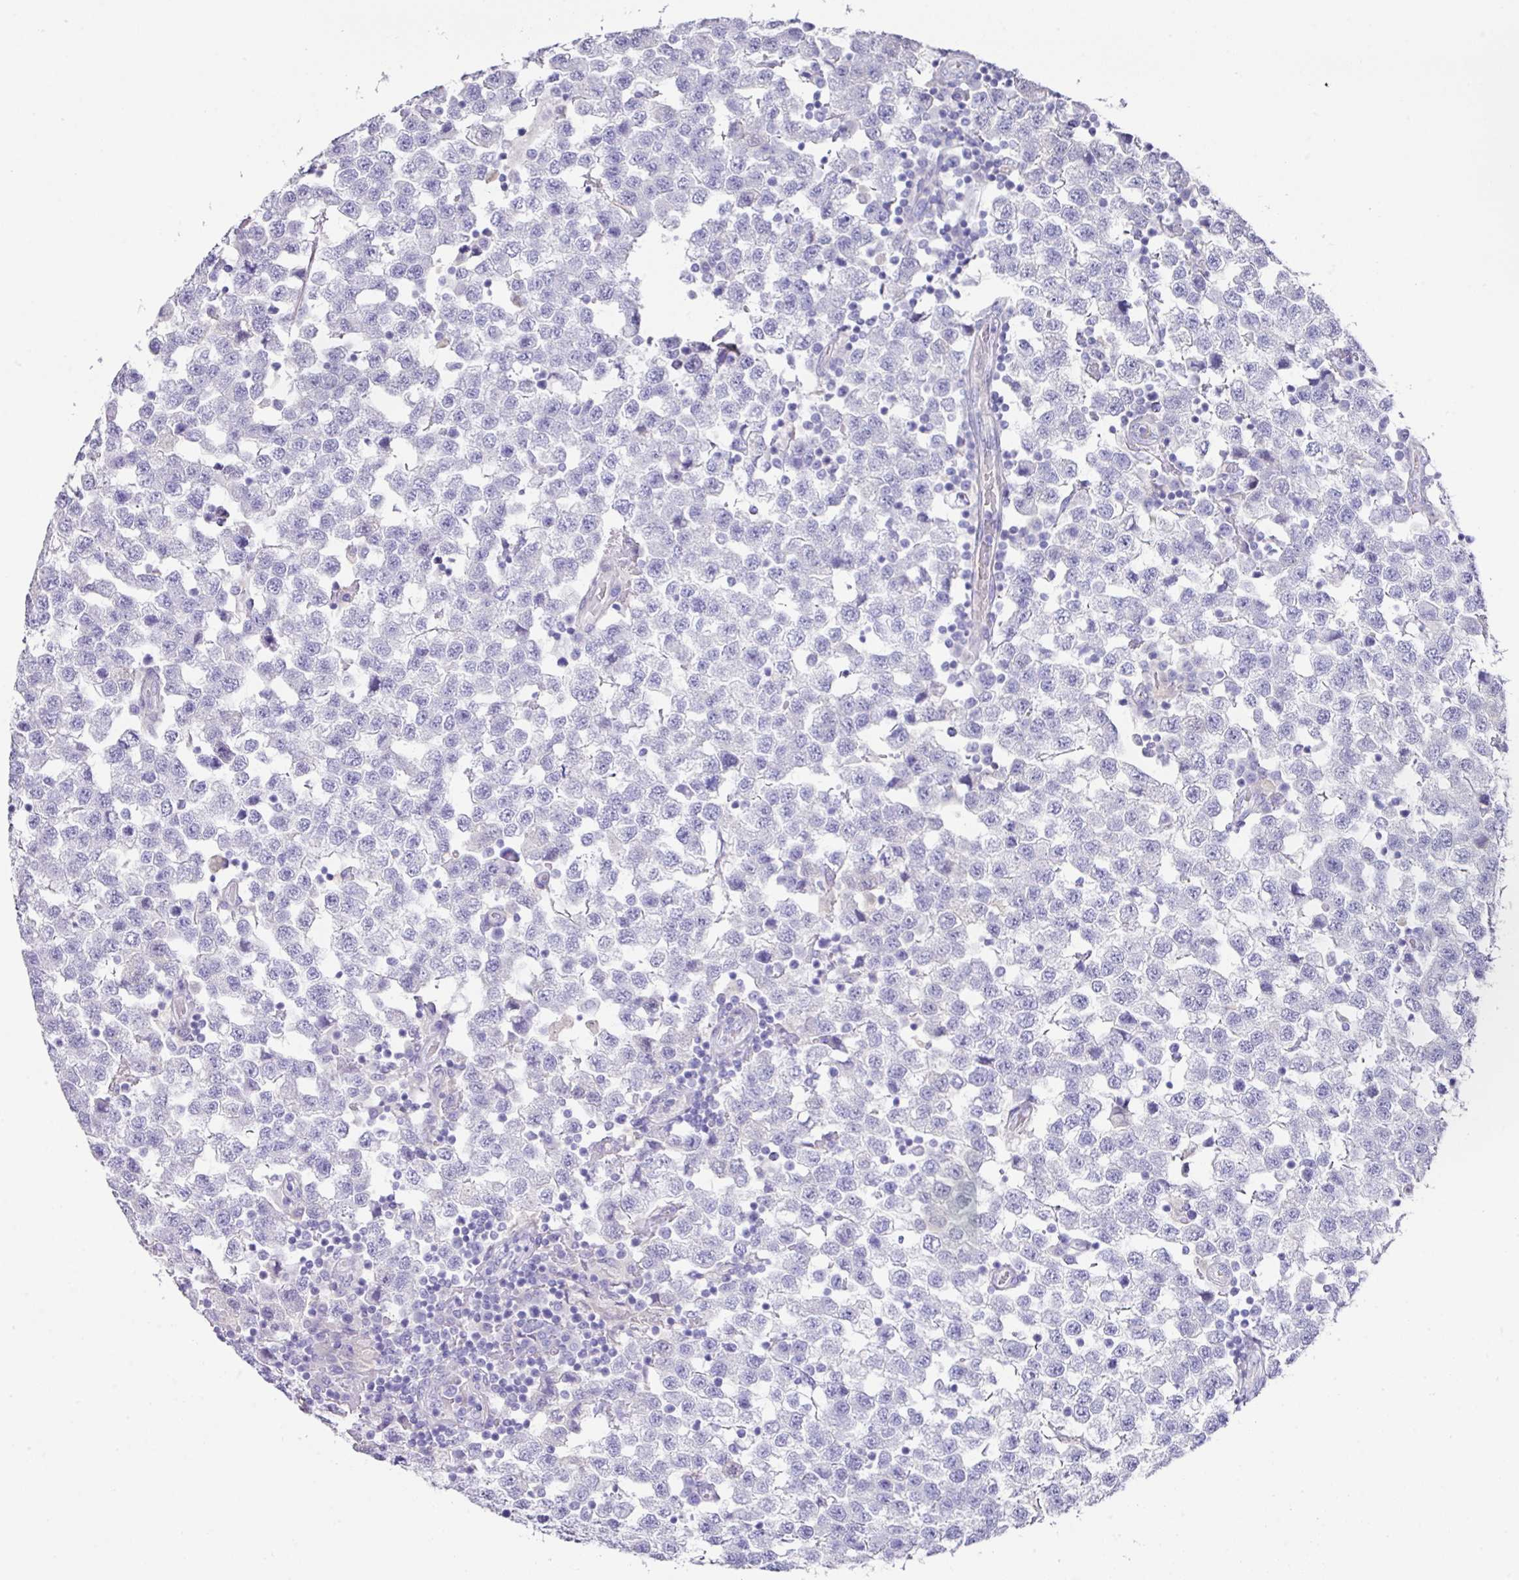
{"staining": {"intensity": "negative", "quantity": "none", "location": "none"}, "tissue": "testis cancer", "cell_type": "Tumor cells", "image_type": "cancer", "snomed": [{"axis": "morphology", "description": "Seminoma, NOS"}, {"axis": "topography", "description": "Testis"}], "caption": "The immunohistochemistry (IHC) photomicrograph has no significant staining in tumor cells of testis seminoma tissue. The staining was performed using DAB to visualize the protein expression in brown, while the nuclei were stained in blue with hematoxylin (Magnification: 20x).", "gene": "TARM1", "patient": {"sex": "male", "age": 34}}